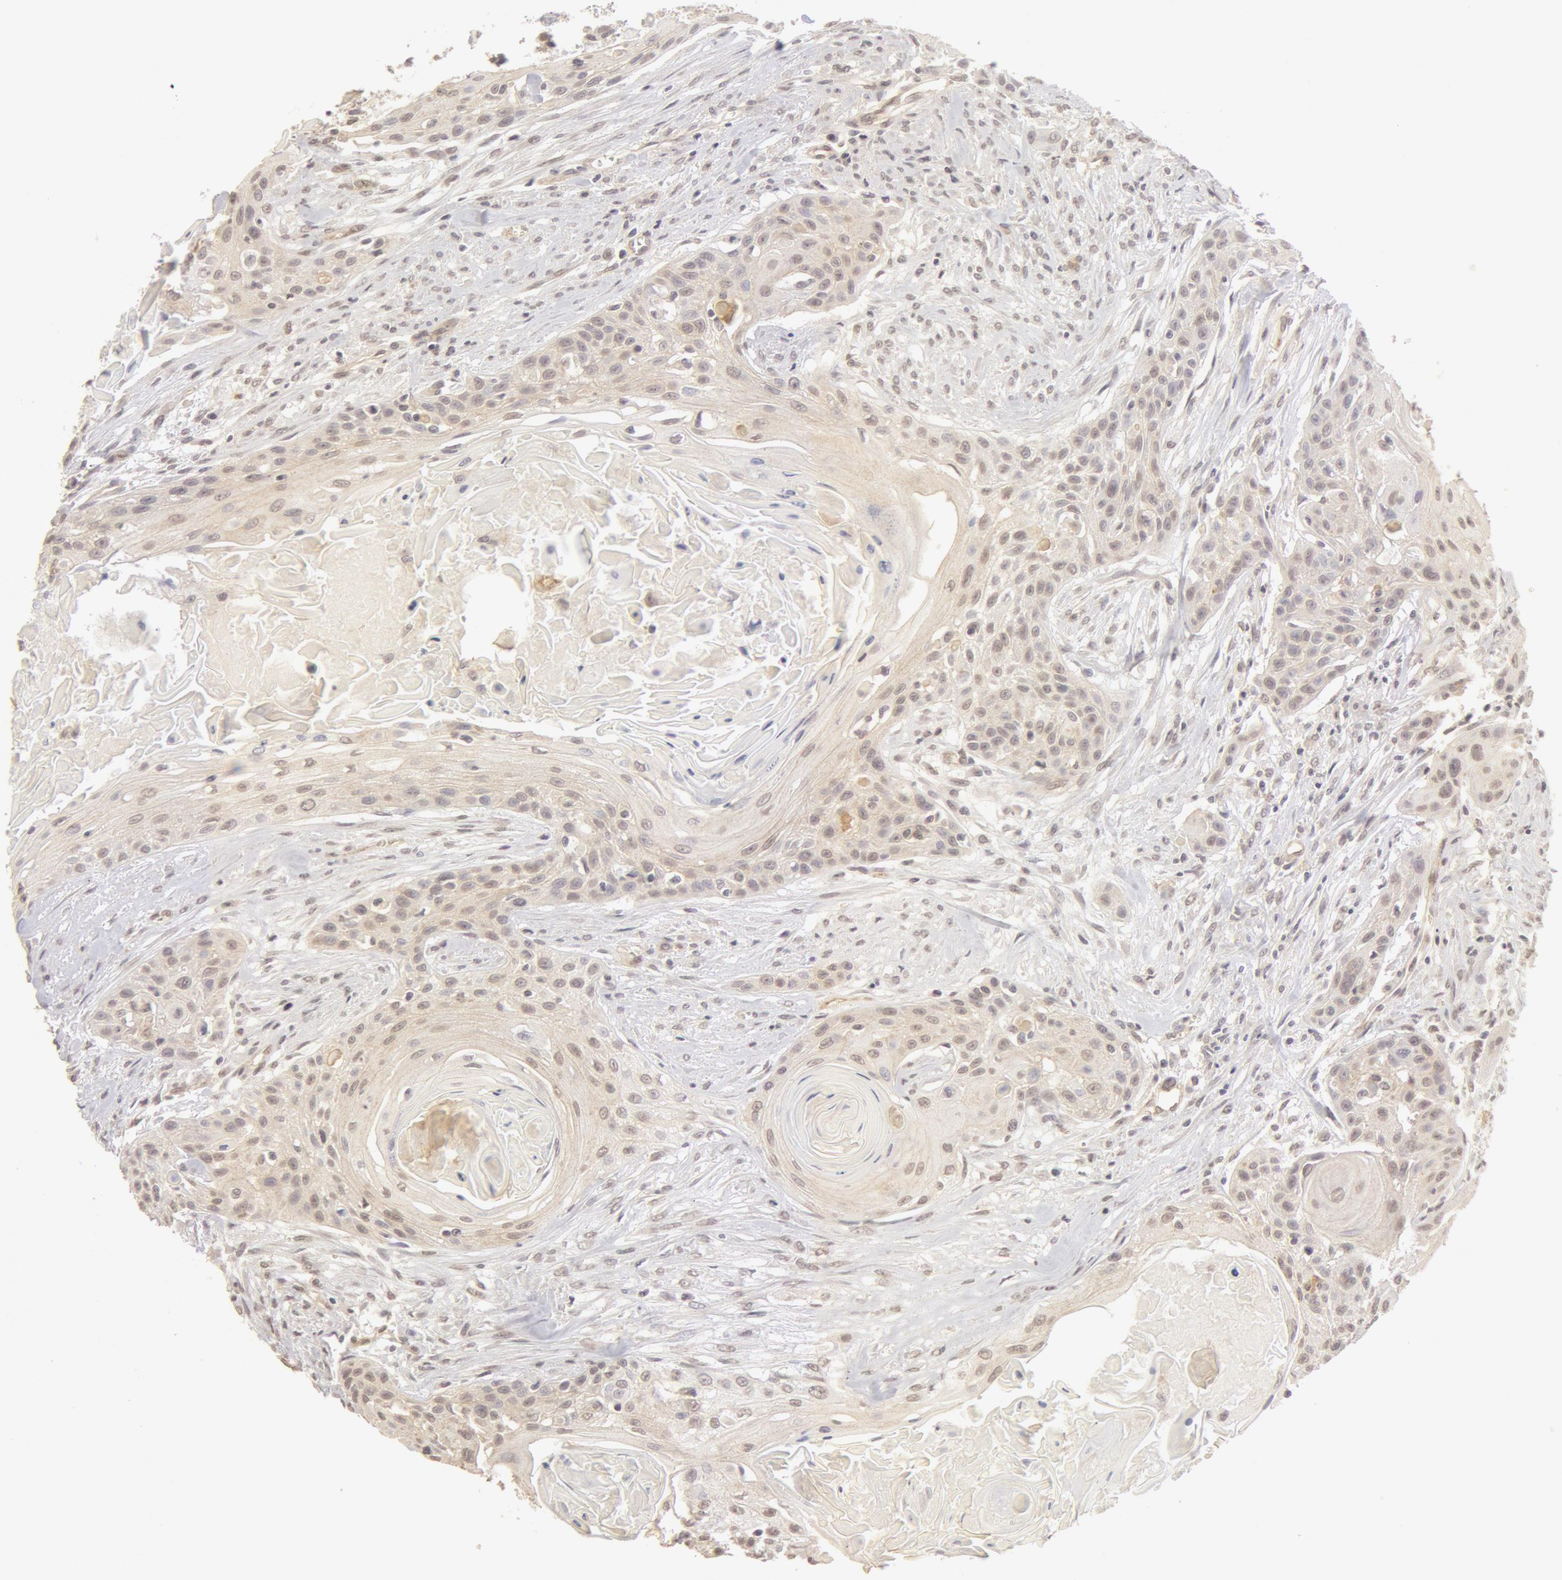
{"staining": {"intensity": "weak", "quantity": ">75%", "location": "cytoplasmic/membranous"}, "tissue": "head and neck cancer", "cell_type": "Tumor cells", "image_type": "cancer", "snomed": [{"axis": "morphology", "description": "Squamous cell carcinoma, NOS"}, {"axis": "morphology", "description": "Squamous cell carcinoma, metastatic, NOS"}, {"axis": "topography", "description": "Lymph node"}, {"axis": "topography", "description": "Salivary gland"}, {"axis": "topography", "description": "Head-Neck"}], "caption": "This photomicrograph exhibits IHC staining of head and neck cancer, with low weak cytoplasmic/membranous positivity in approximately >75% of tumor cells.", "gene": "ADAM10", "patient": {"sex": "female", "age": 74}}